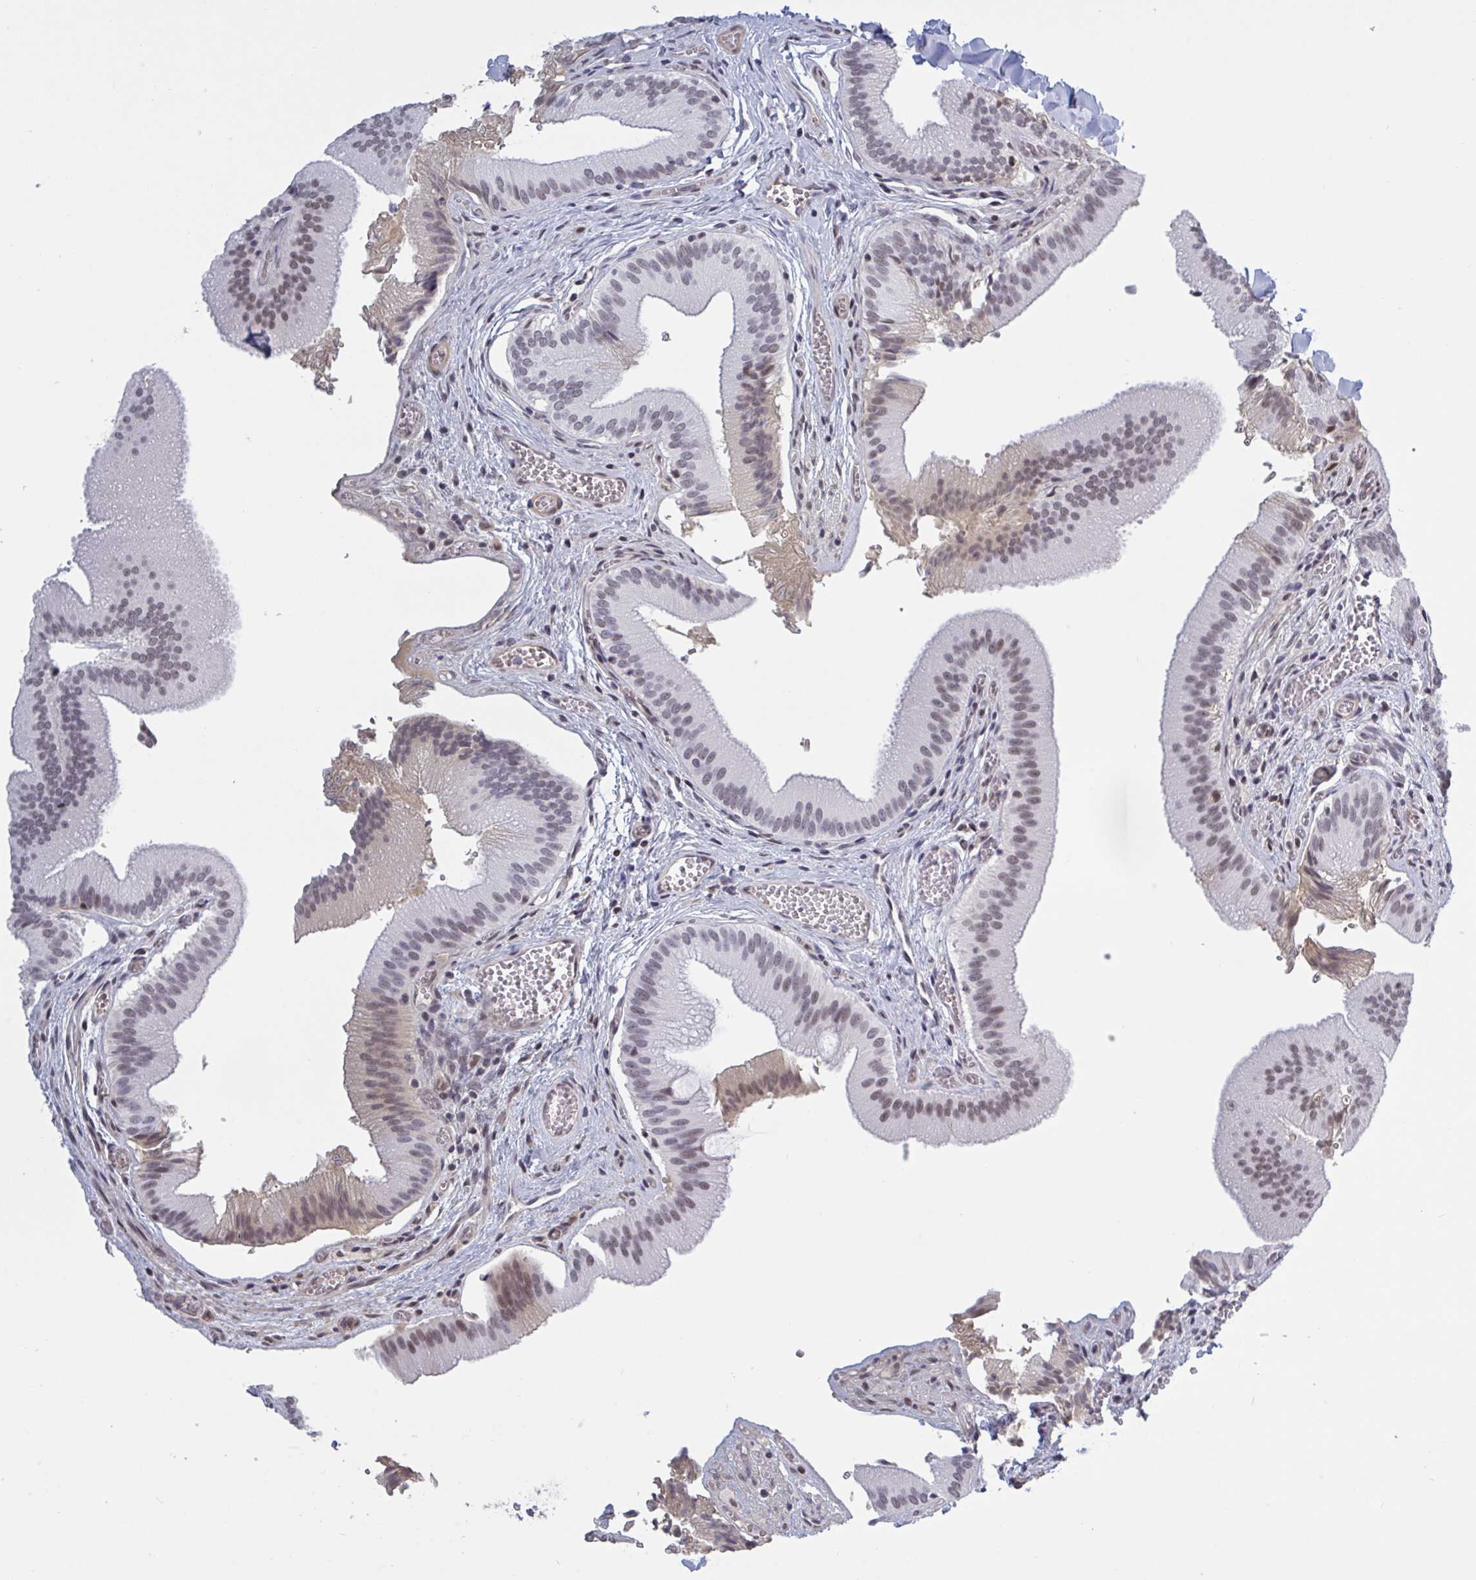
{"staining": {"intensity": "moderate", "quantity": "25%-75%", "location": "nuclear"}, "tissue": "gallbladder", "cell_type": "Glandular cells", "image_type": "normal", "snomed": [{"axis": "morphology", "description": "Normal tissue, NOS"}, {"axis": "topography", "description": "Gallbladder"}], "caption": "Glandular cells exhibit medium levels of moderate nuclear positivity in about 25%-75% of cells in normal gallbladder.", "gene": "BCL7B", "patient": {"sex": "male", "age": 17}}